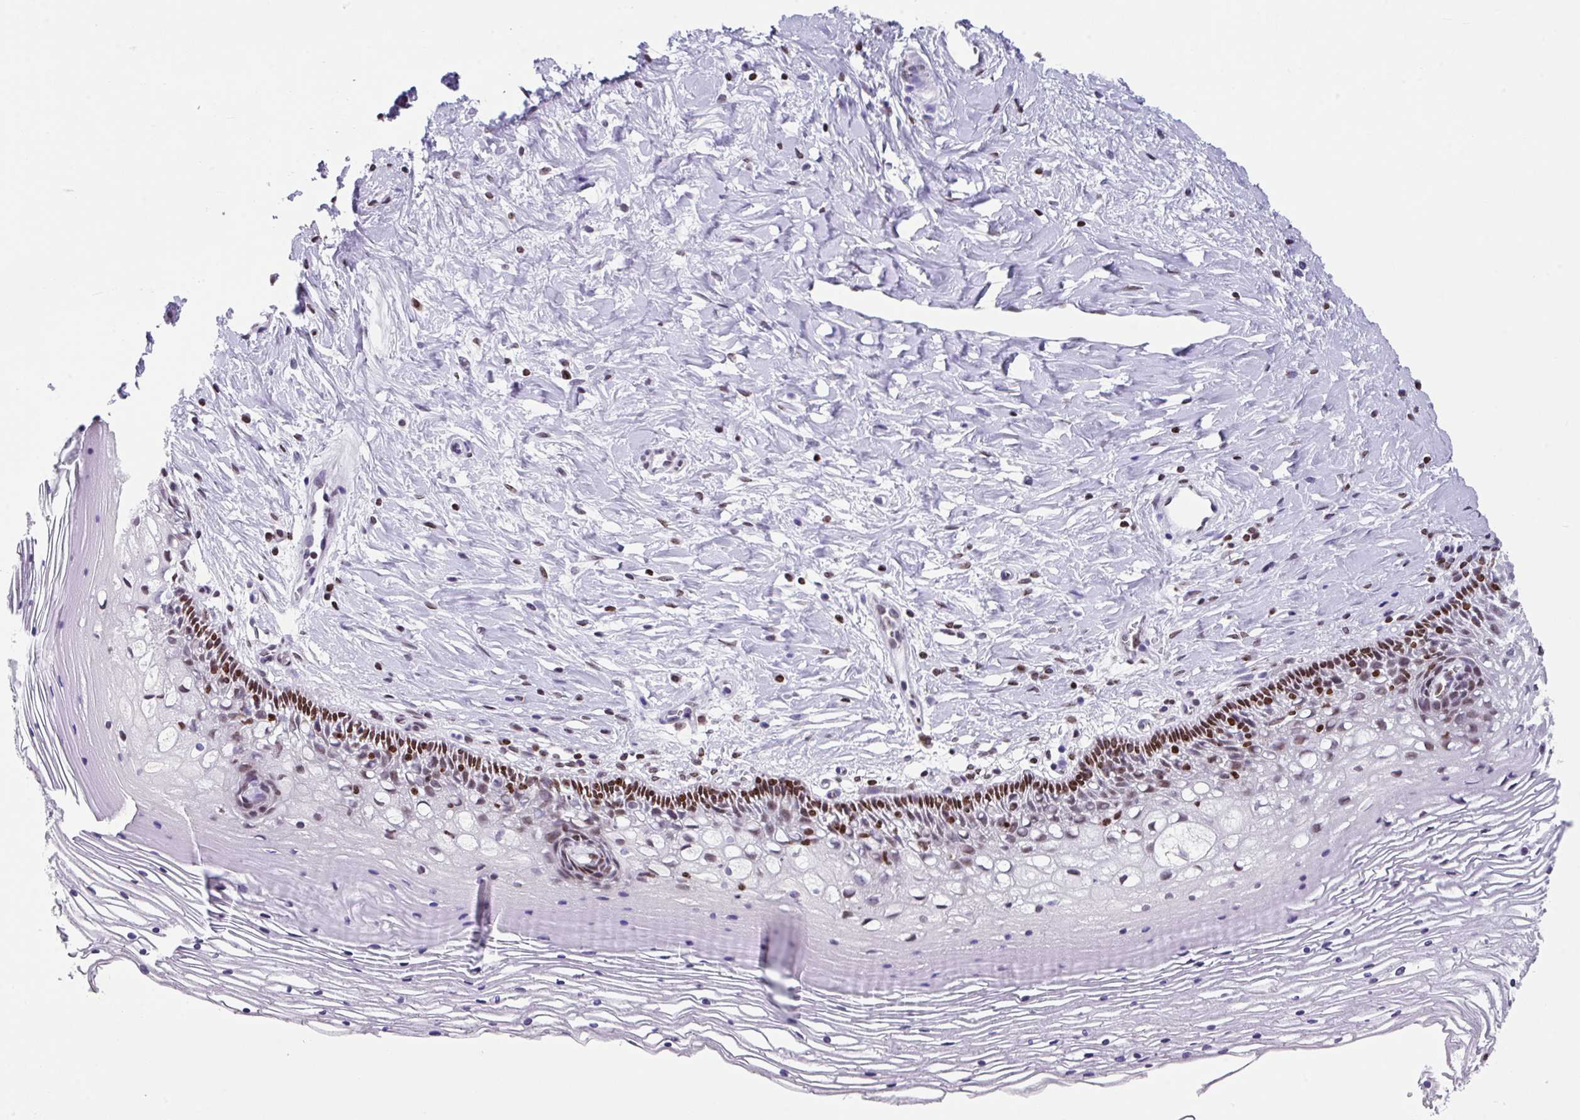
{"staining": {"intensity": "moderate", "quantity": ">75%", "location": "nuclear"}, "tissue": "cervix", "cell_type": "Glandular cells", "image_type": "normal", "snomed": [{"axis": "morphology", "description": "Normal tissue, NOS"}, {"axis": "topography", "description": "Cervix"}], "caption": "Immunohistochemical staining of benign cervix demonstrates moderate nuclear protein positivity in about >75% of glandular cells. Using DAB (3,3'-diaminobenzidine) (brown) and hematoxylin (blue) stains, captured at high magnification using brightfield microscopy.", "gene": "TCF3", "patient": {"sex": "female", "age": 36}}